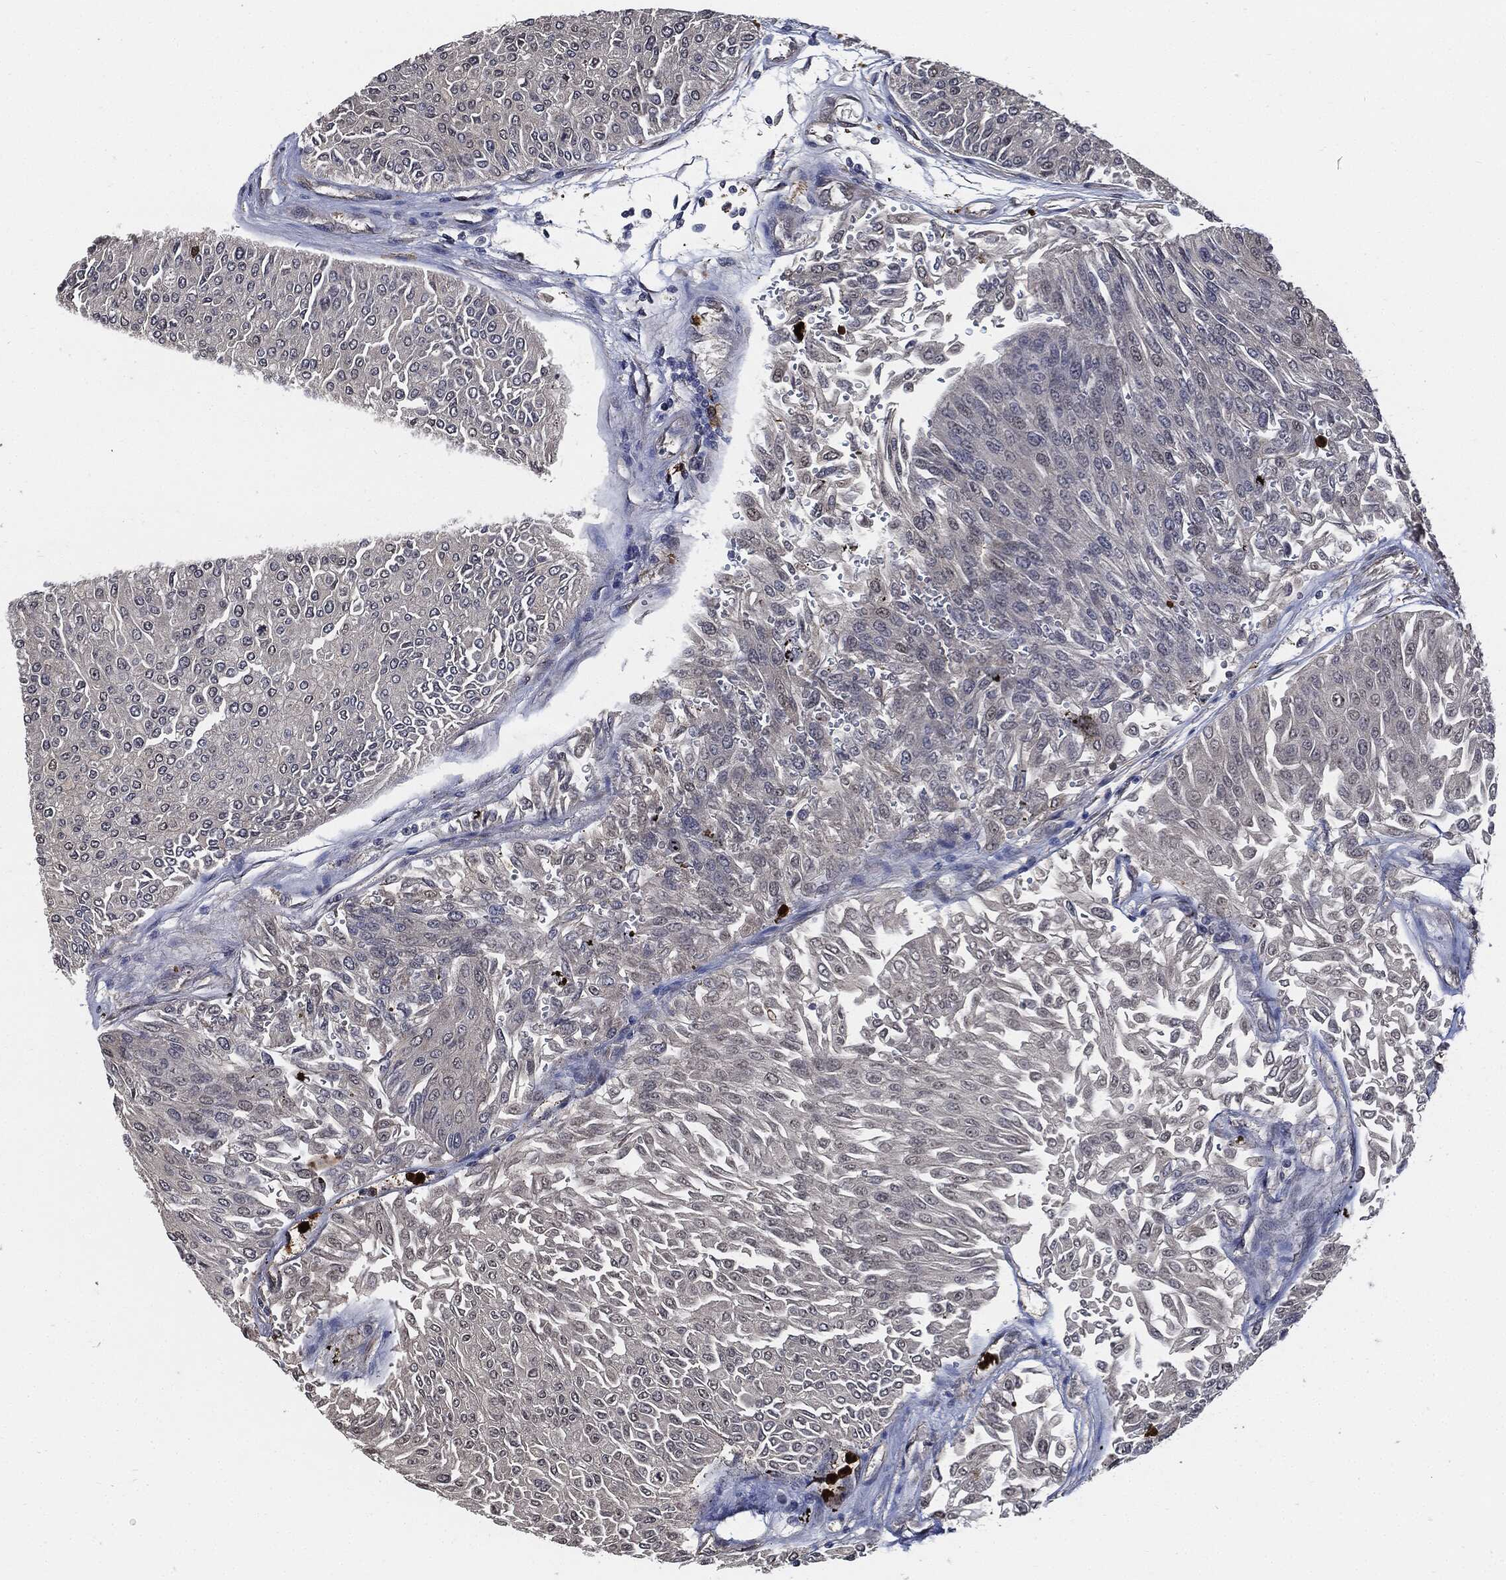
{"staining": {"intensity": "negative", "quantity": "none", "location": "none"}, "tissue": "urothelial cancer", "cell_type": "Tumor cells", "image_type": "cancer", "snomed": [{"axis": "morphology", "description": "Urothelial carcinoma, Low grade"}, {"axis": "topography", "description": "Urinary bladder"}], "caption": "Immunohistochemistry histopathology image of neoplastic tissue: human urothelial carcinoma (low-grade) stained with DAB (3,3'-diaminobenzidine) shows no significant protein positivity in tumor cells.", "gene": "S100A9", "patient": {"sex": "male", "age": 67}}